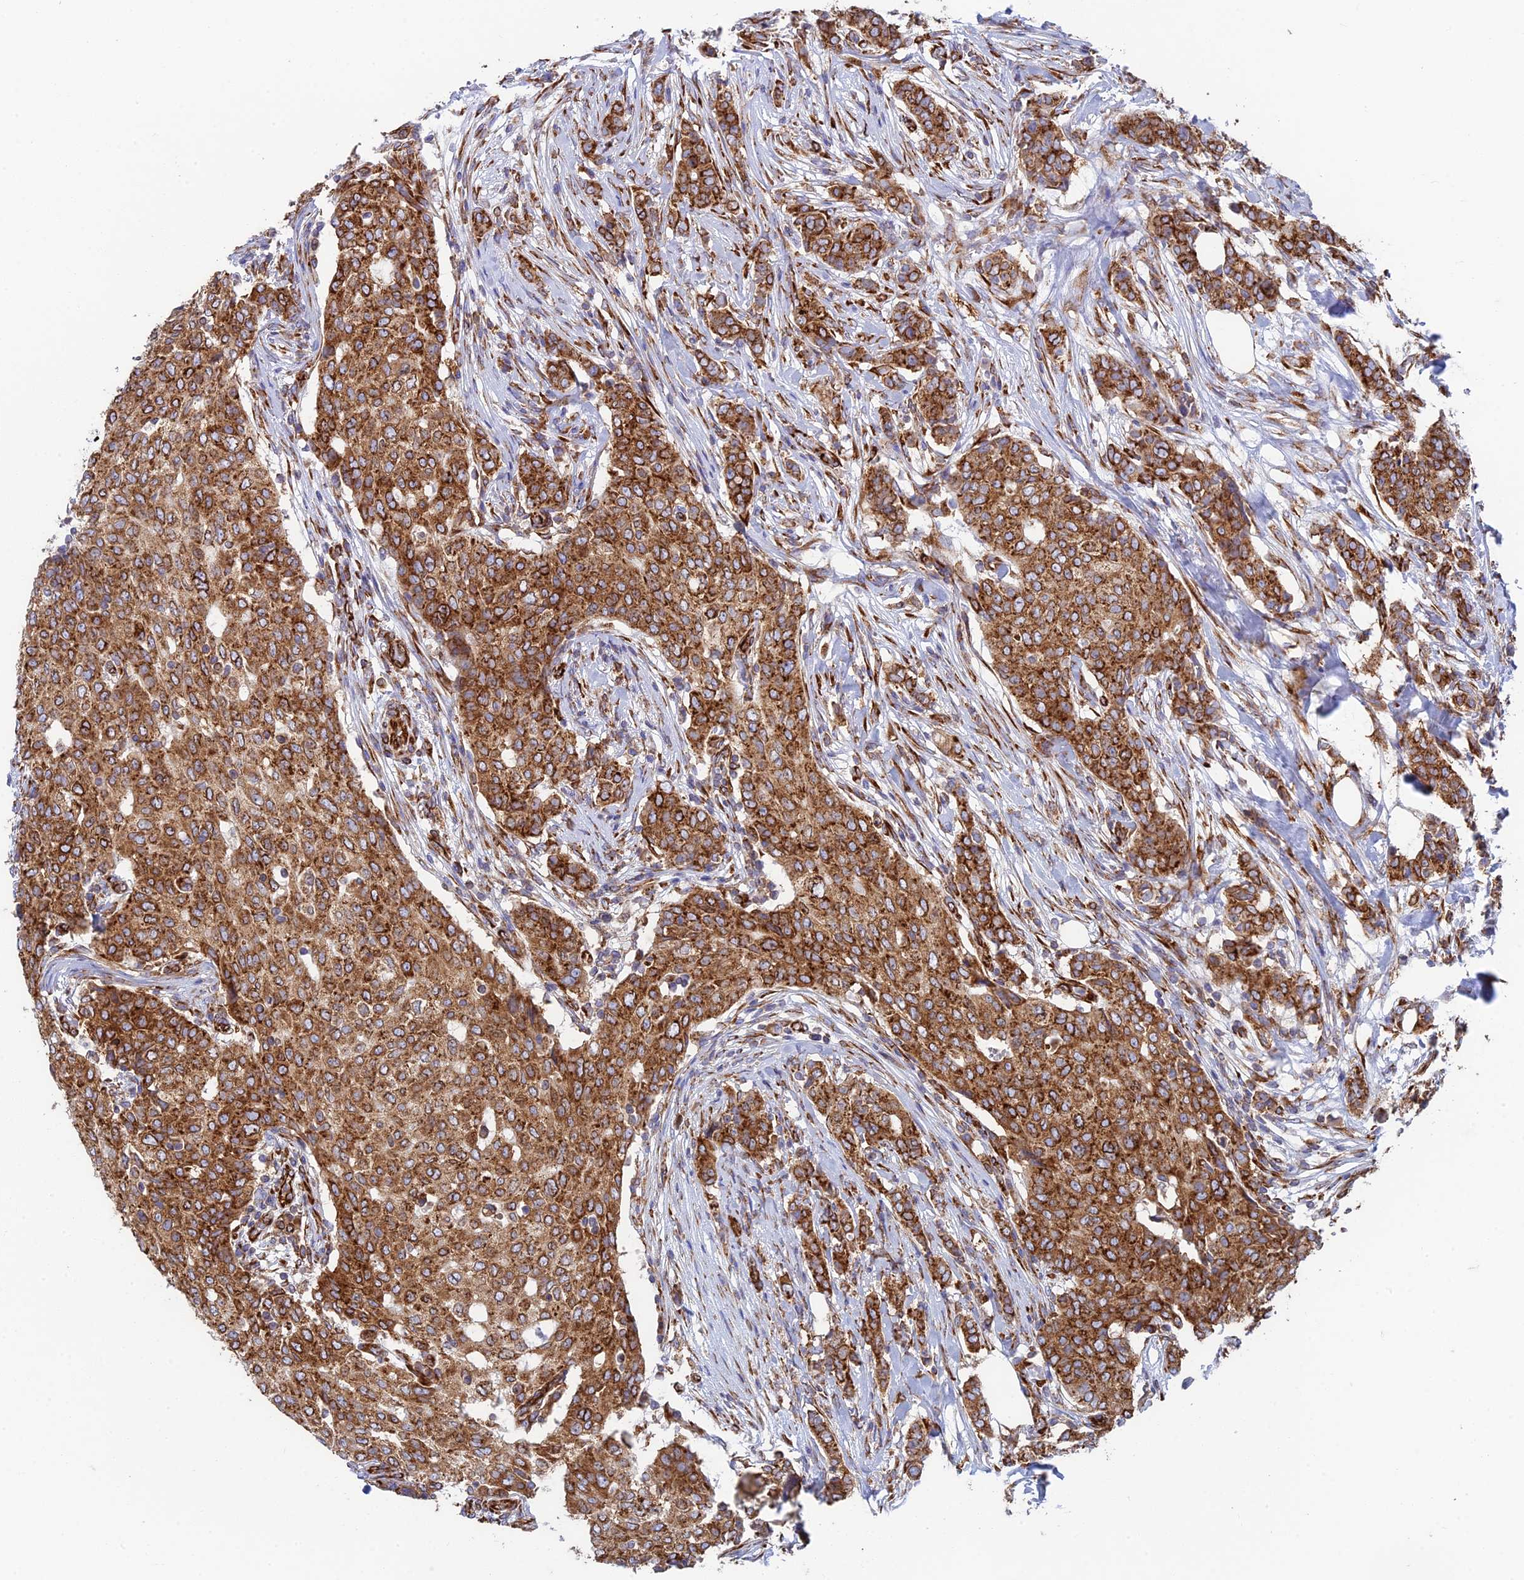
{"staining": {"intensity": "moderate", "quantity": ">75%", "location": "cytoplasmic/membranous"}, "tissue": "breast cancer", "cell_type": "Tumor cells", "image_type": "cancer", "snomed": [{"axis": "morphology", "description": "Lobular carcinoma"}, {"axis": "topography", "description": "Breast"}], "caption": "IHC (DAB (3,3'-diaminobenzidine)) staining of human breast cancer (lobular carcinoma) shows moderate cytoplasmic/membranous protein positivity in approximately >75% of tumor cells.", "gene": "CCDC69", "patient": {"sex": "female", "age": 51}}